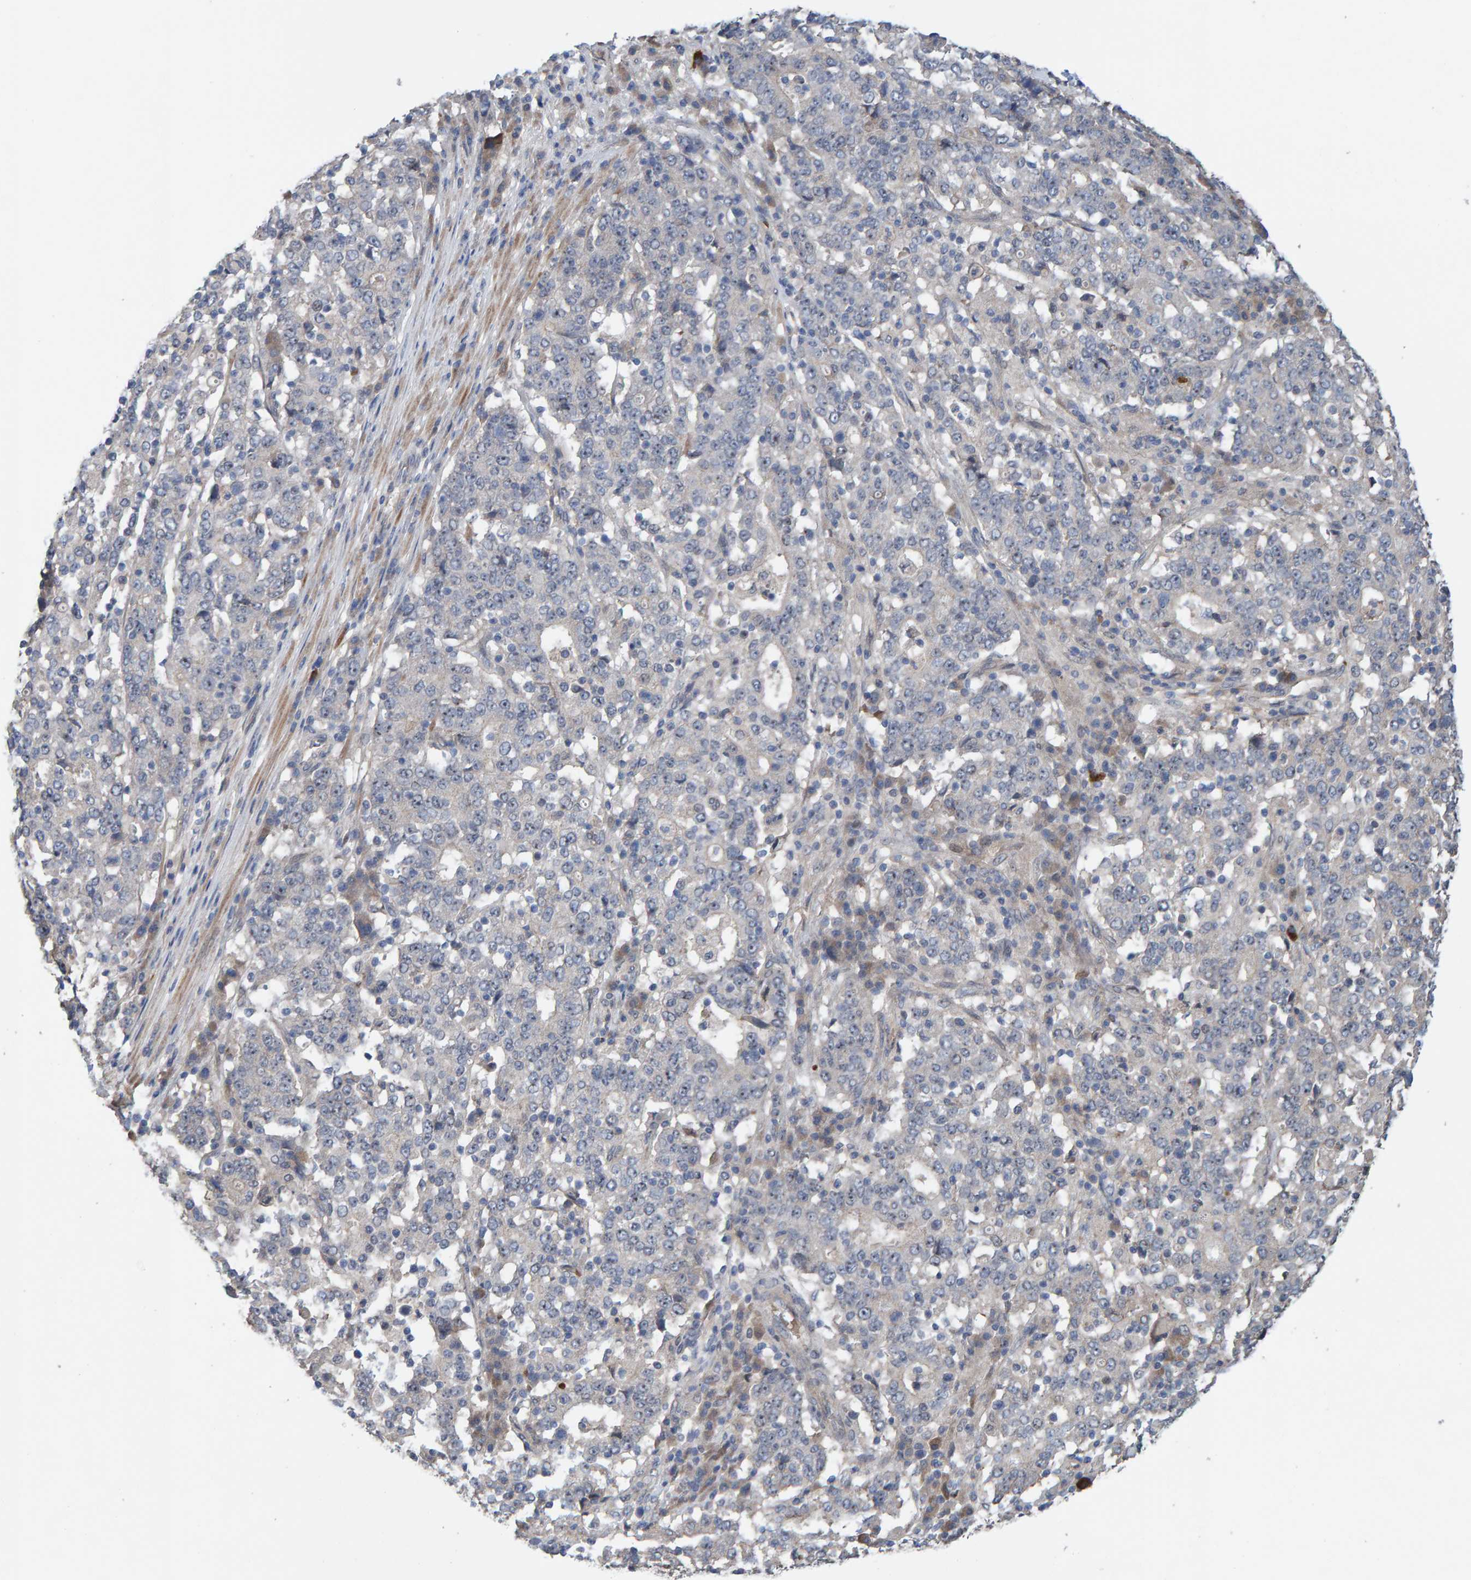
{"staining": {"intensity": "negative", "quantity": "none", "location": "none"}, "tissue": "stomach cancer", "cell_type": "Tumor cells", "image_type": "cancer", "snomed": [{"axis": "morphology", "description": "Adenocarcinoma, NOS"}, {"axis": "topography", "description": "Stomach"}], "caption": "Tumor cells show no significant positivity in stomach adenocarcinoma.", "gene": "LRSAM1", "patient": {"sex": "male", "age": 59}}